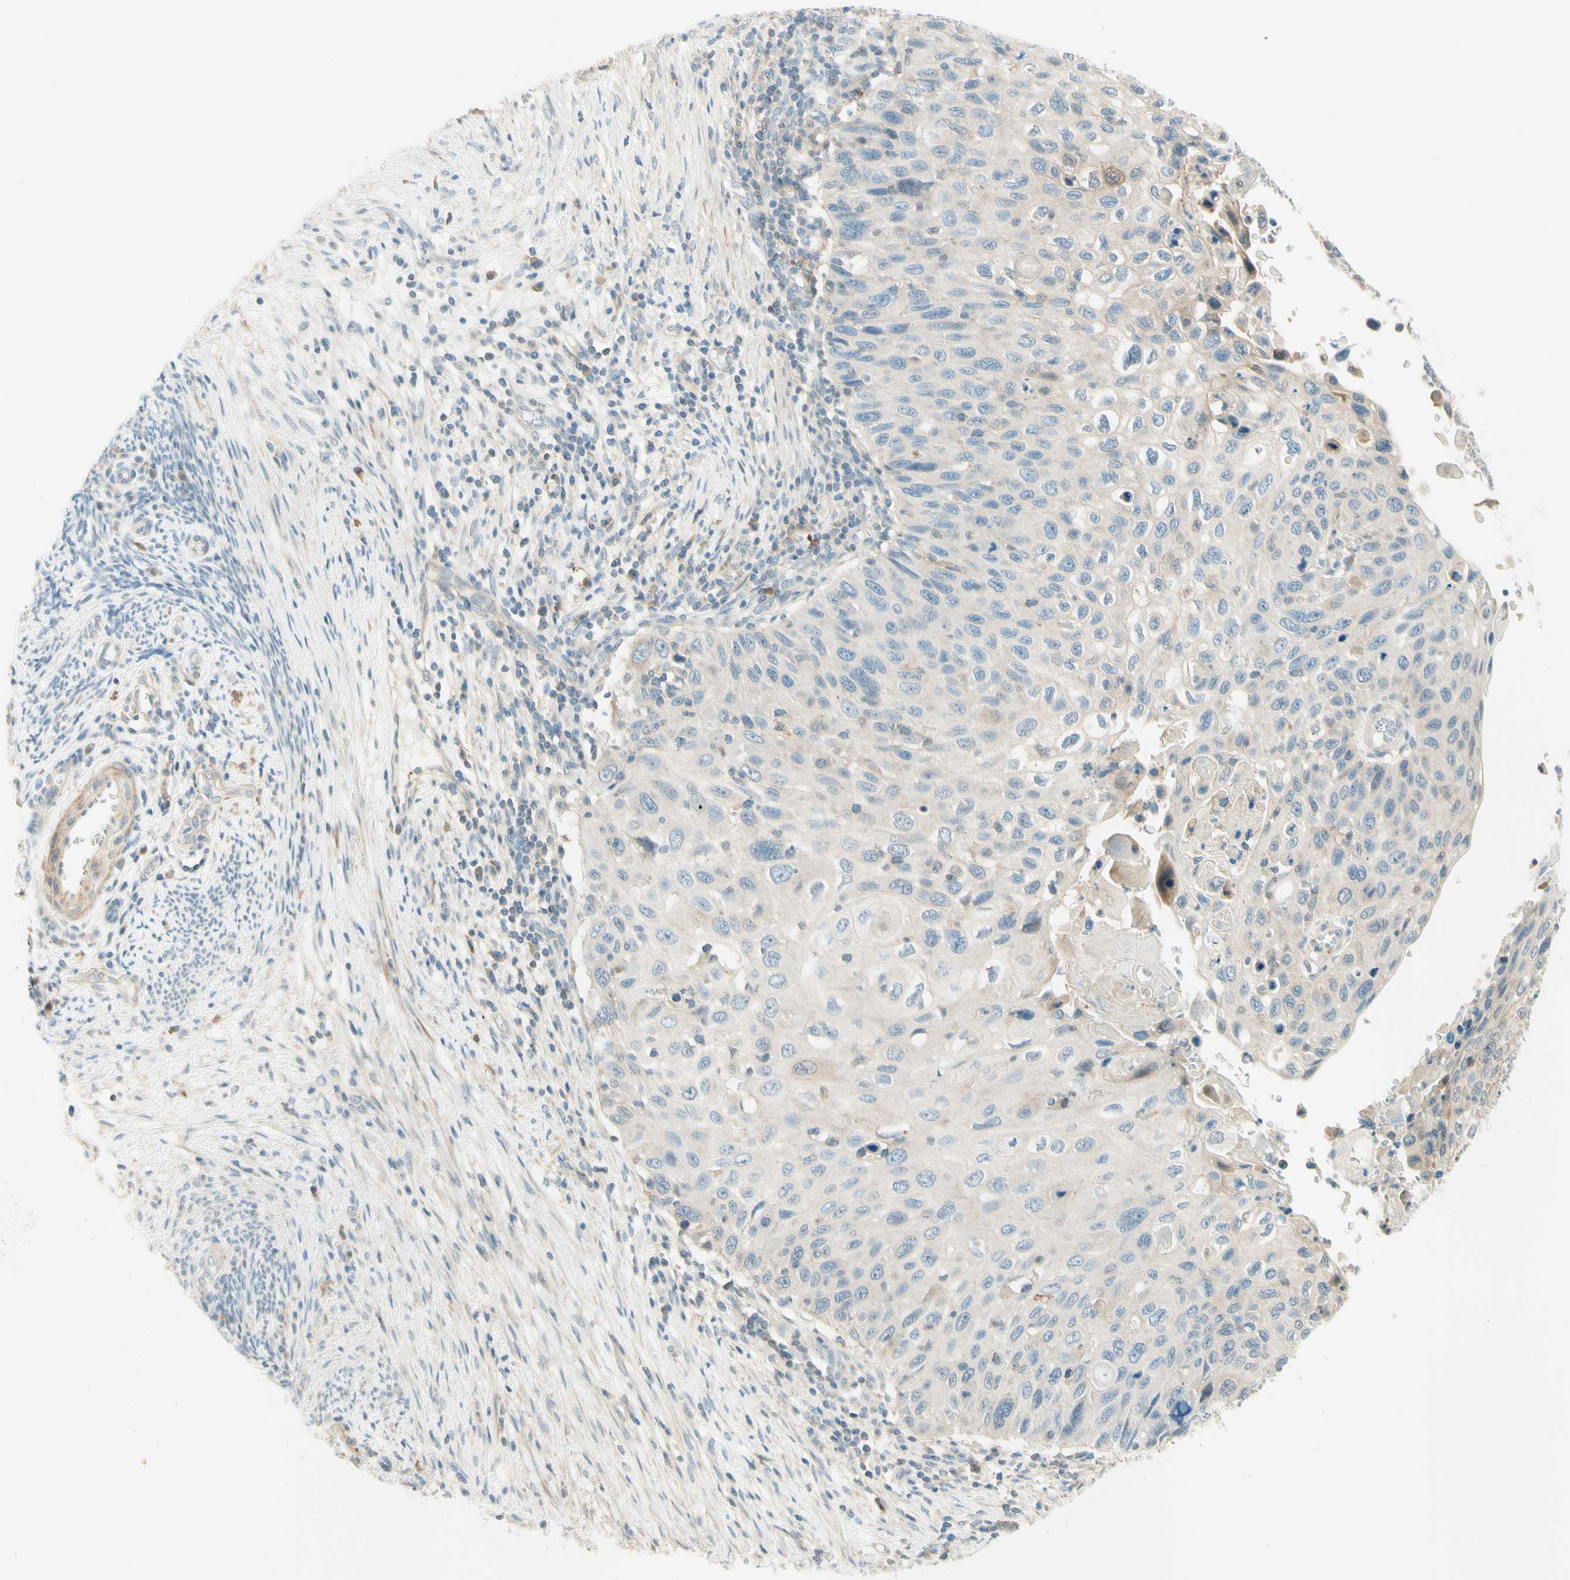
{"staining": {"intensity": "weak", "quantity": "<25%", "location": "cytoplasmic/membranous"}, "tissue": "cervical cancer", "cell_type": "Tumor cells", "image_type": "cancer", "snomed": [{"axis": "morphology", "description": "Squamous cell carcinoma, NOS"}, {"axis": "topography", "description": "Cervix"}], "caption": "This is a image of immunohistochemistry (IHC) staining of cervical squamous cell carcinoma, which shows no positivity in tumor cells.", "gene": "PROM1", "patient": {"sex": "female", "age": 70}}